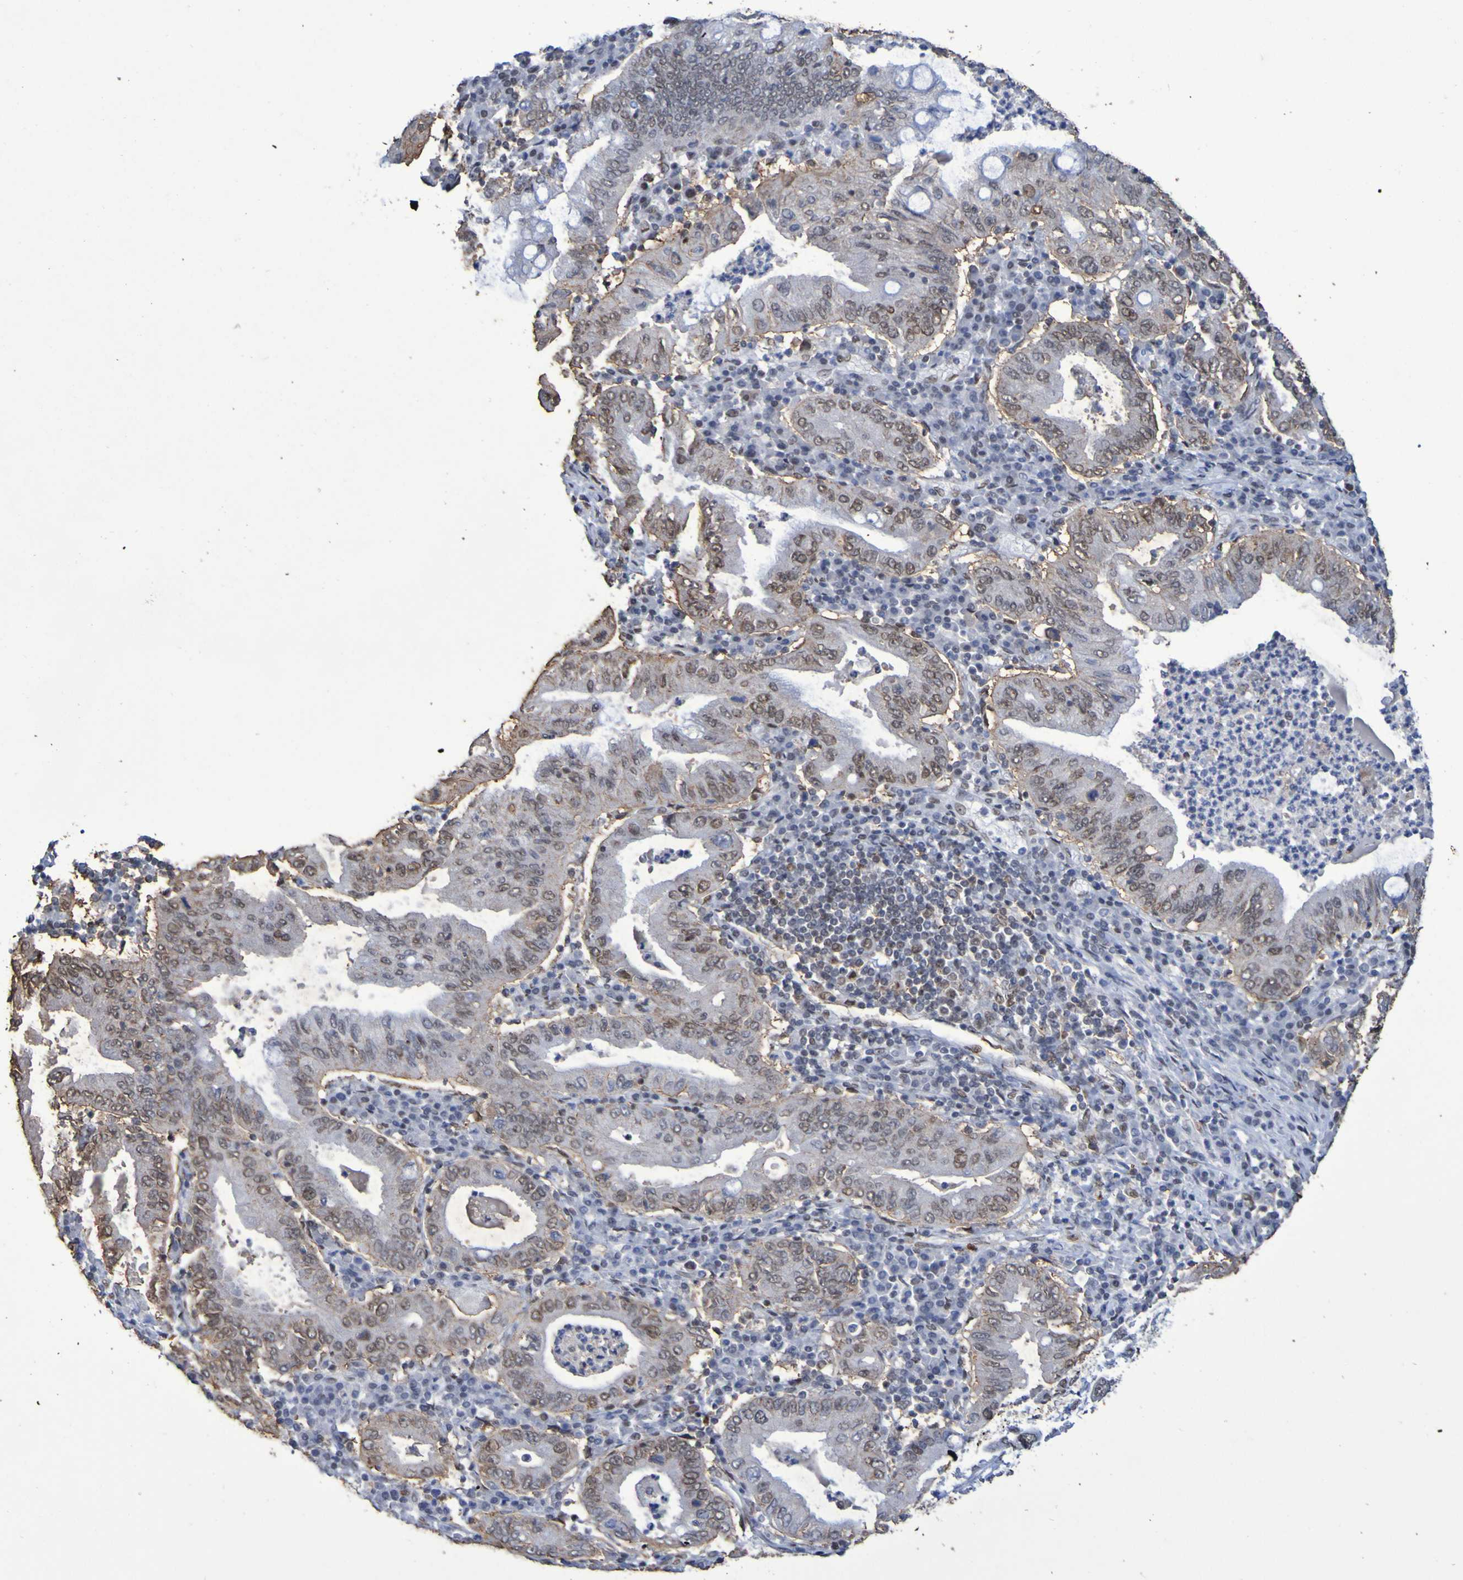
{"staining": {"intensity": "moderate", "quantity": ">75%", "location": "nuclear"}, "tissue": "stomach cancer", "cell_type": "Tumor cells", "image_type": "cancer", "snomed": [{"axis": "morphology", "description": "Normal tissue, NOS"}, {"axis": "morphology", "description": "Adenocarcinoma, NOS"}, {"axis": "topography", "description": "Esophagus"}, {"axis": "topography", "description": "Stomach, upper"}, {"axis": "topography", "description": "Peripheral nerve tissue"}], "caption": "Immunohistochemical staining of stomach adenocarcinoma reveals moderate nuclear protein staining in about >75% of tumor cells.", "gene": "MRTFB", "patient": {"sex": "male", "age": 62}}